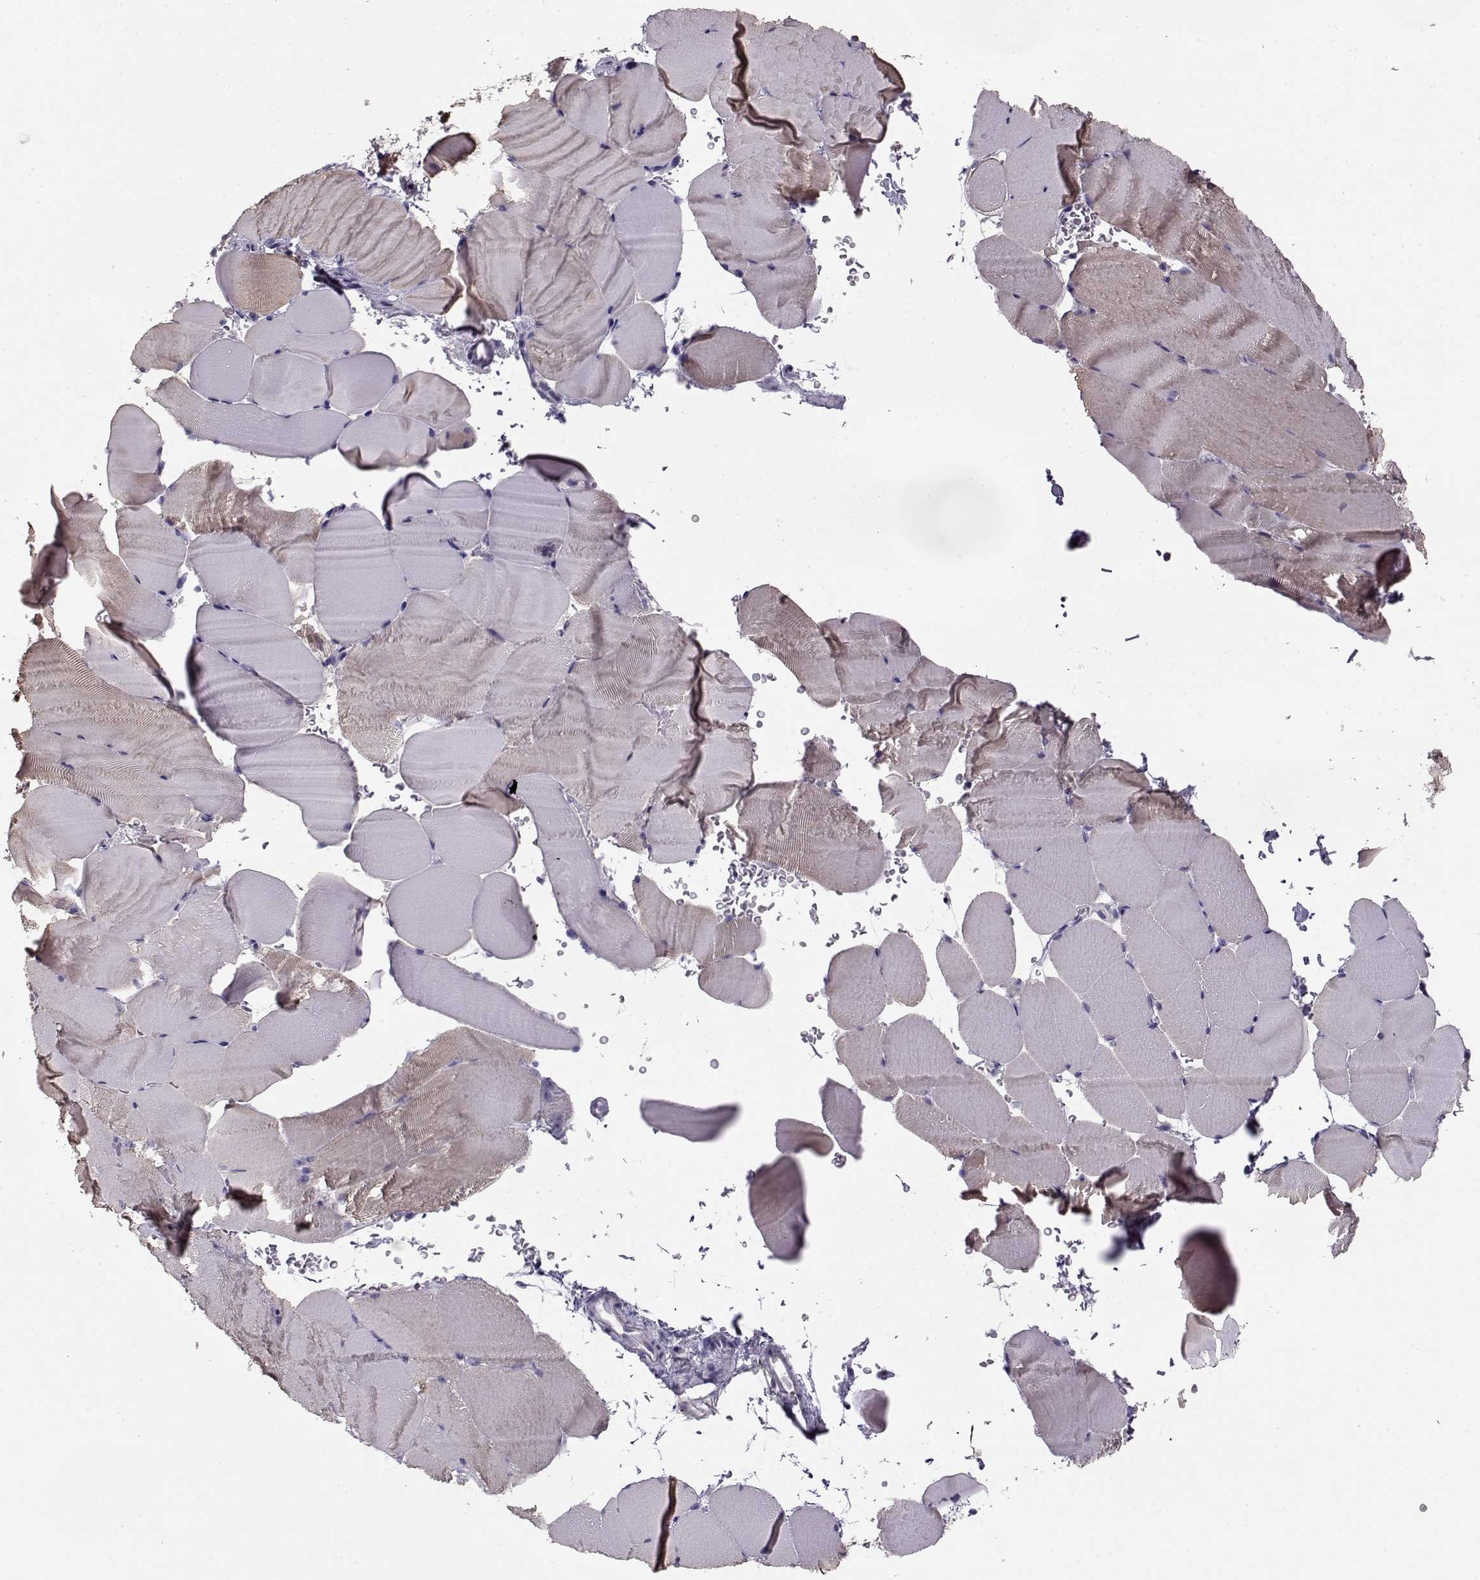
{"staining": {"intensity": "negative", "quantity": "none", "location": "none"}, "tissue": "skeletal muscle", "cell_type": "Myocytes", "image_type": "normal", "snomed": [{"axis": "morphology", "description": "Normal tissue, NOS"}, {"axis": "topography", "description": "Skeletal muscle"}], "caption": "Immunohistochemistry (IHC) photomicrograph of benign skeletal muscle: human skeletal muscle stained with DAB reveals no significant protein positivity in myocytes.", "gene": "GRK1", "patient": {"sex": "female", "age": 37}}